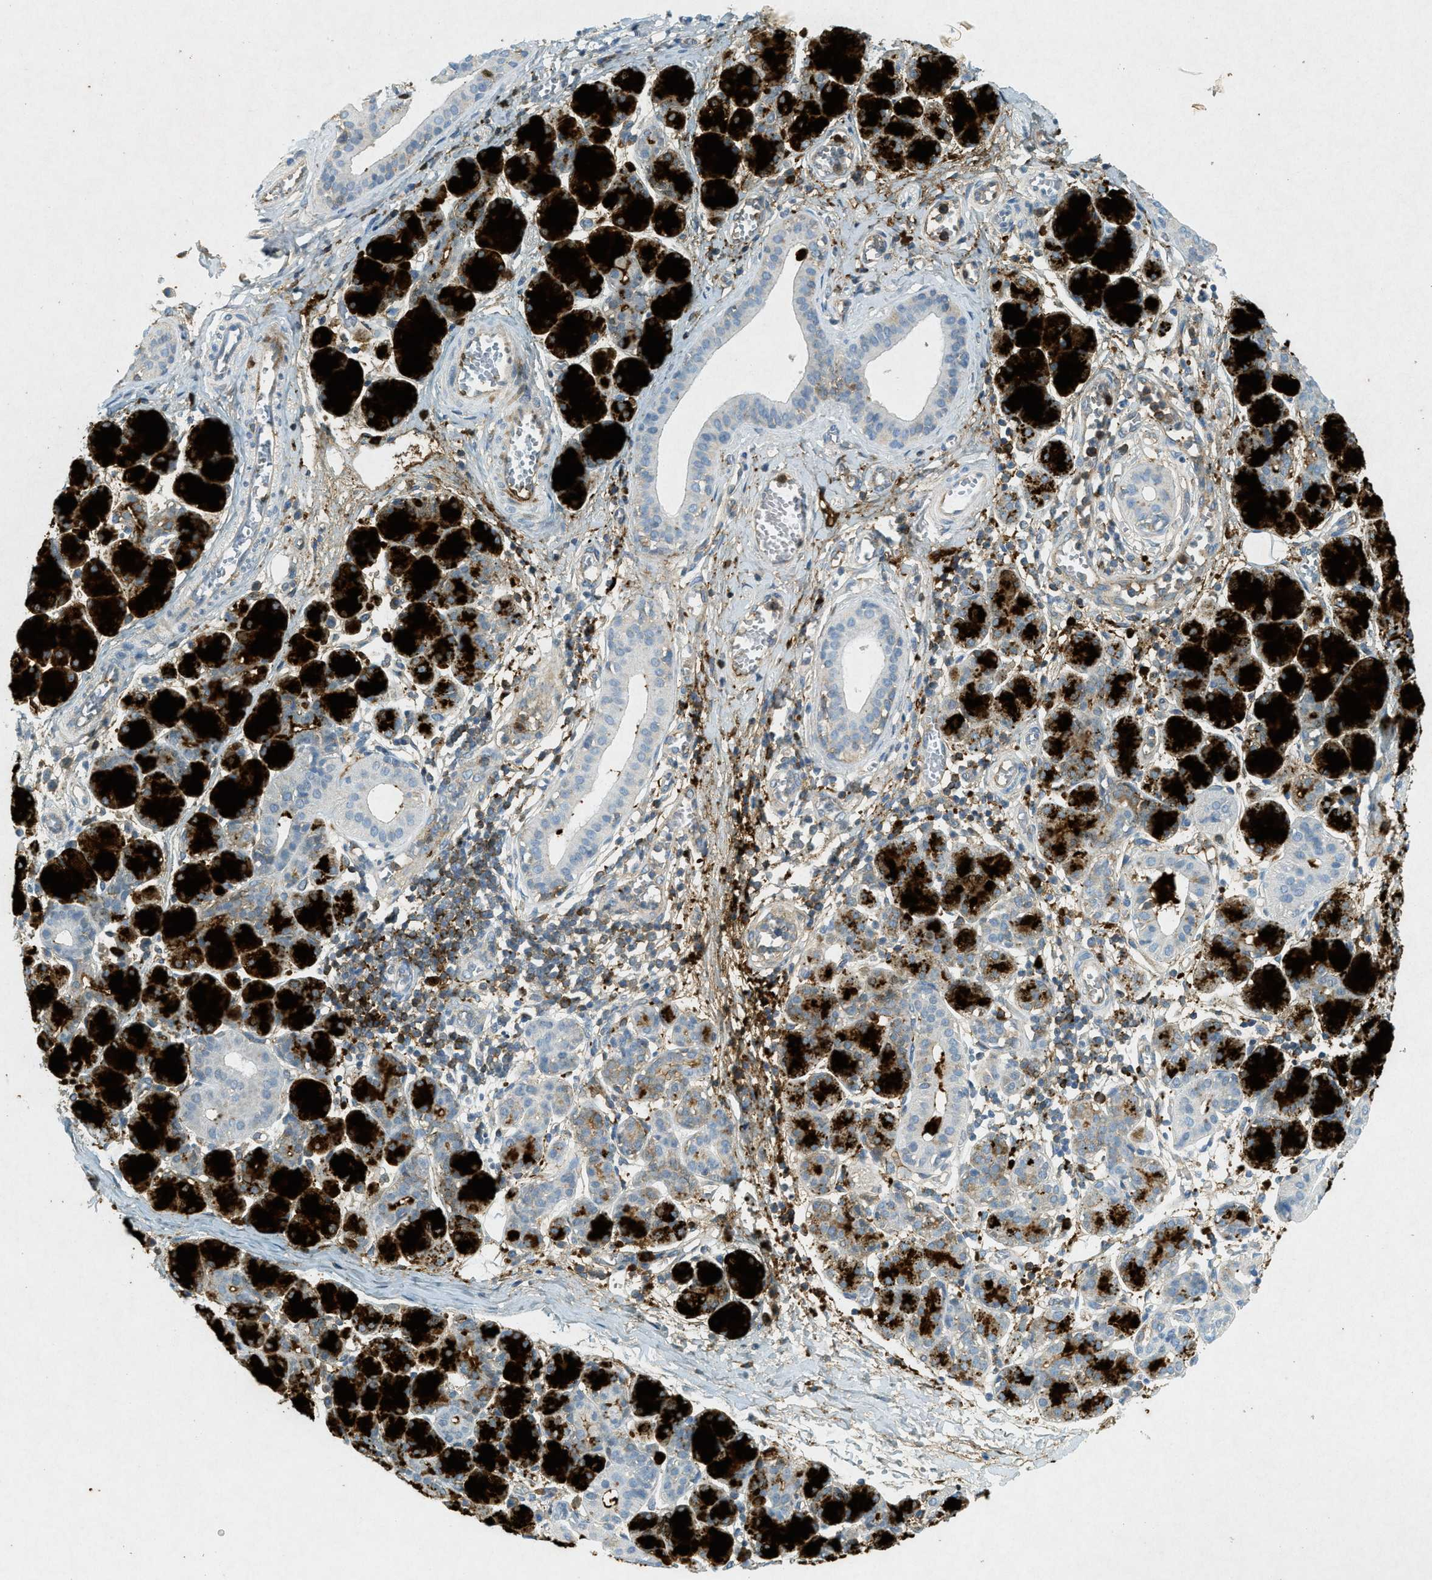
{"staining": {"intensity": "strong", "quantity": "25%-75%", "location": "cytoplasmic/membranous"}, "tissue": "salivary gland", "cell_type": "Glandular cells", "image_type": "normal", "snomed": [{"axis": "morphology", "description": "Normal tissue, NOS"}, {"axis": "morphology", "description": "Inflammation, NOS"}, {"axis": "topography", "description": "Lymph node"}, {"axis": "topography", "description": "Salivary gland"}], "caption": "Strong cytoplasmic/membranous expression is identified in approximately 25%-75% of glandular cells in benign salivary gland.", "gene": "F2", "patient": {"sex": "male", "age": 3}}